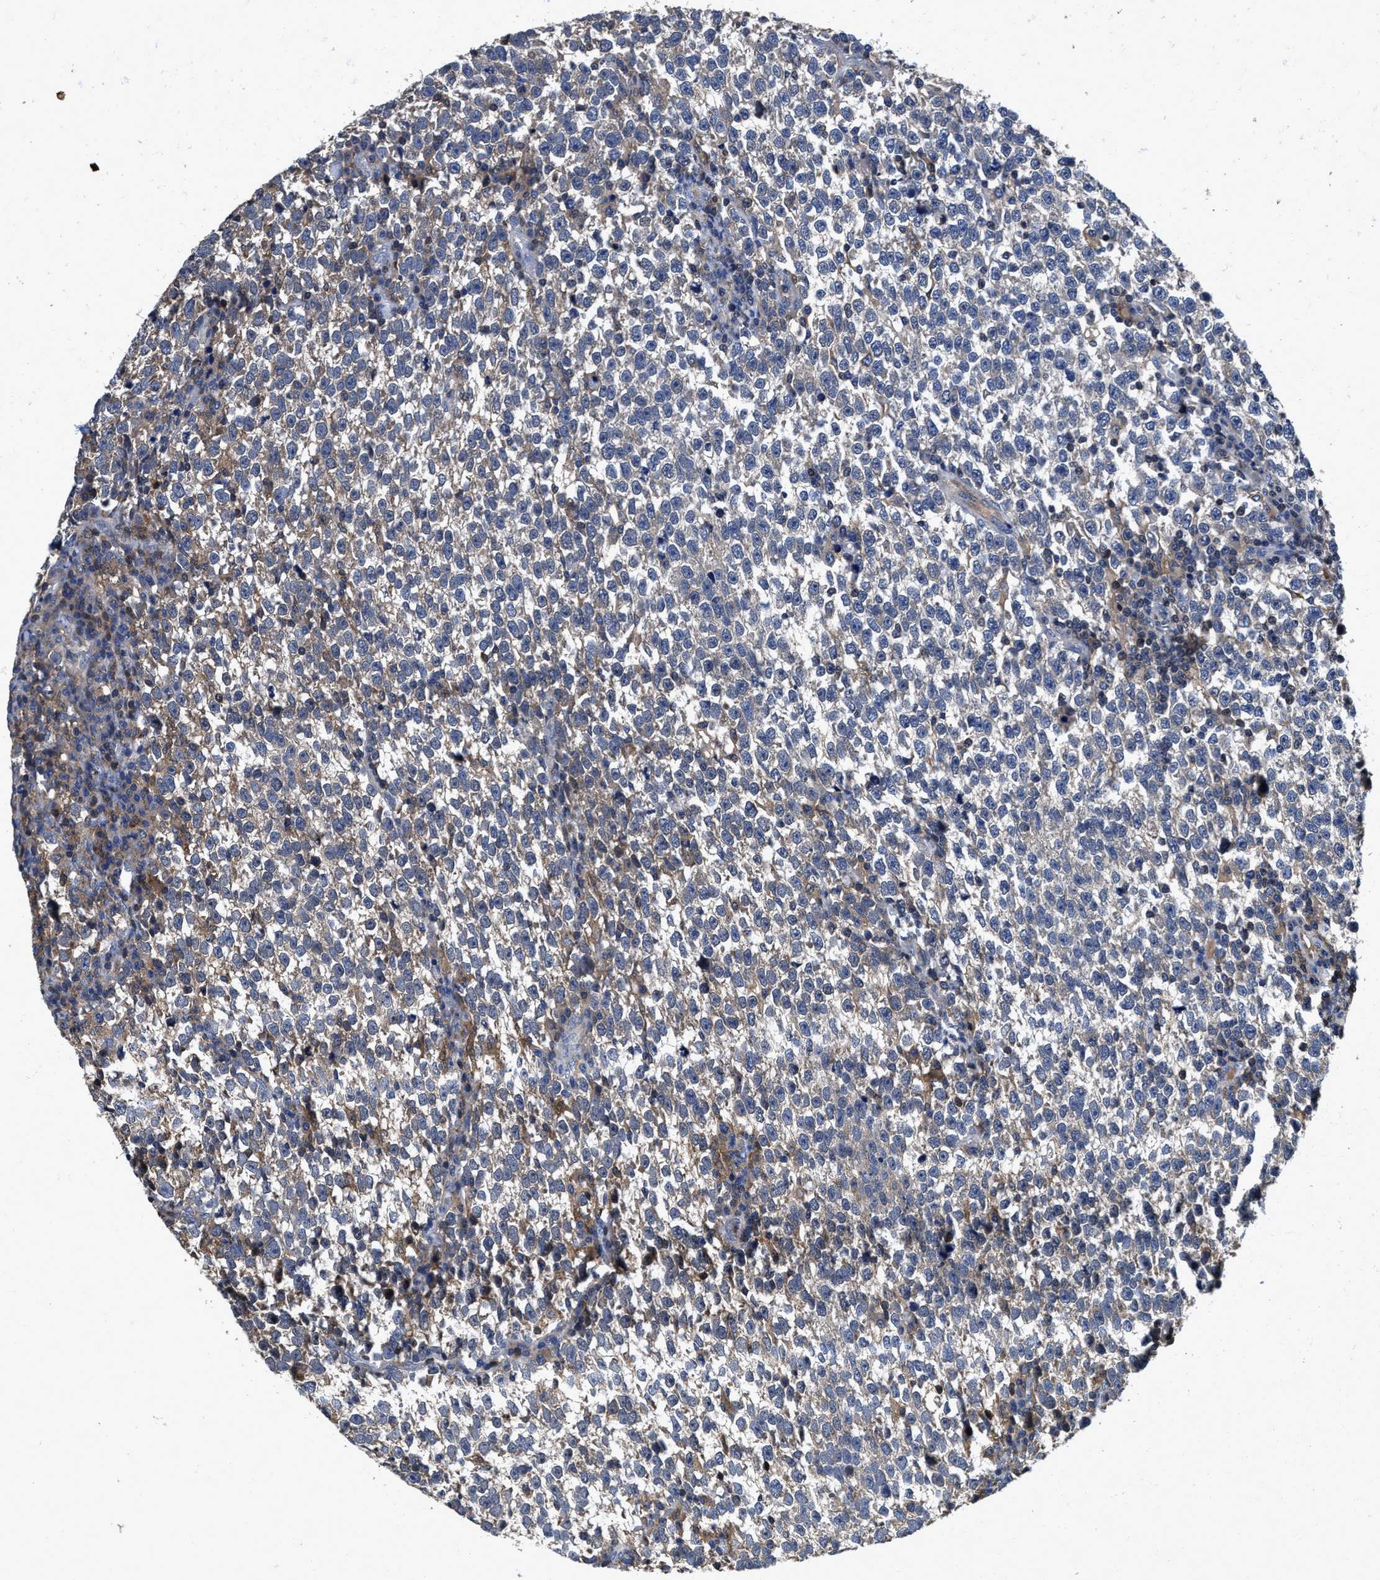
{"staining": {"intensity": "negative", "quantity": "none", "location": "none"}, "tissue": "testis cancer", "cell_type": "Tumor cells", "image_type": "cancer", "snomed": [{"axis": "morphology", "description": "Normal tissue, NOS"}, {"axis": "morphology", "description": "Seminoma, NOS"}, {"axis": "topography", "description": "Testis"}], "caption": "Immunohistochemistry image of neoplastic tissue: human testis cancer stained with DAB (3,3'-diaminobenzidine) demonstrates no significant protein staining in tumor cells.", "gene": "RGS10", "patient": {"sex": "male", "age": 43}}